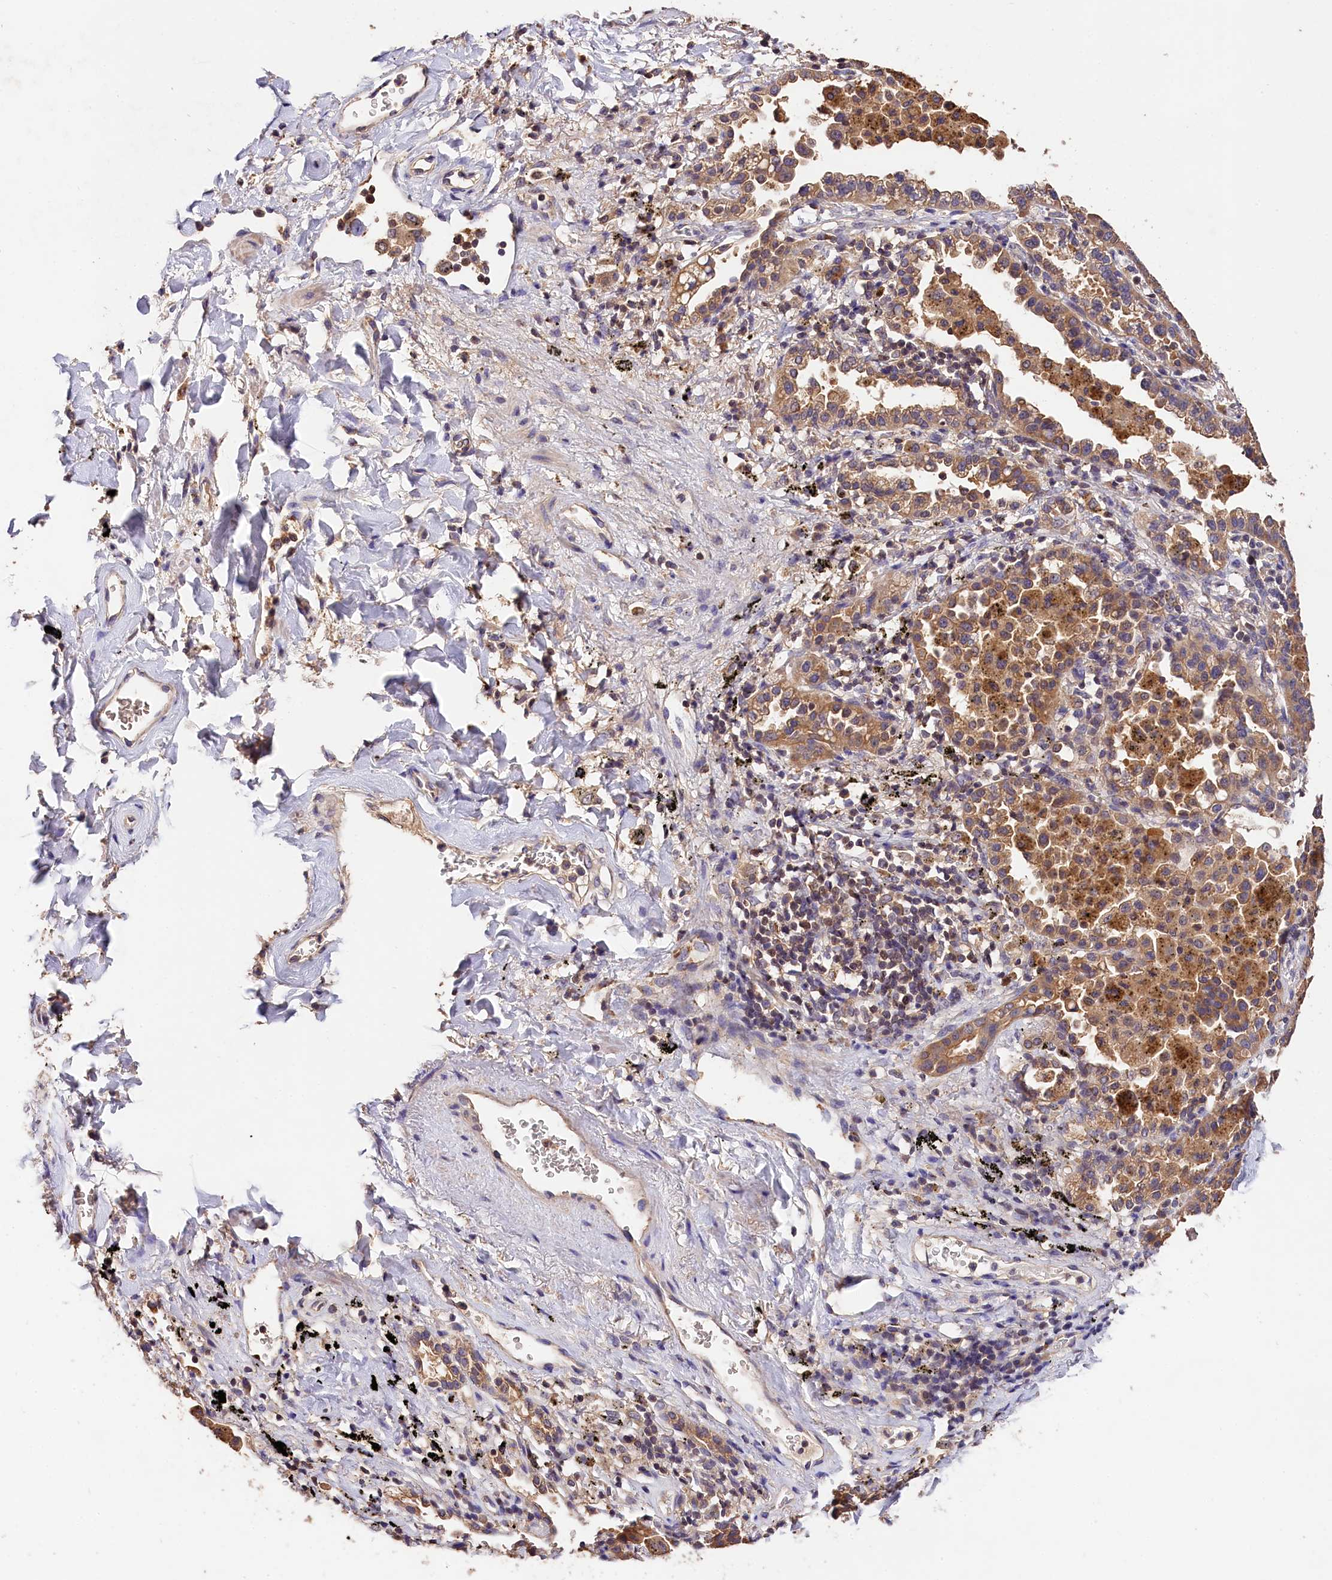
{"staining": {"intensity": "moderate", "quantity": ">75%", "location": "cytoplasmic/membranous"}, "tissue": "lung cancer", "cell_type": "Tumor cells", "image_type": "cancer", "snomed": [{"axis": "morphology", "description": "Normal tissue, NOS"}, {"axis": "morphology", "description": "Adenocarcinoma, NOS"}, {"axis": "topography", "description": "Lung"}], "caption": "Protein expression analysis of human lung adenocarcinoma reveals moderate cytoplasmic/membranous positivity in approximately >75% of tumor cells.", "gene": "OAS3", "patient": {"sex": "male", "age": 59}}